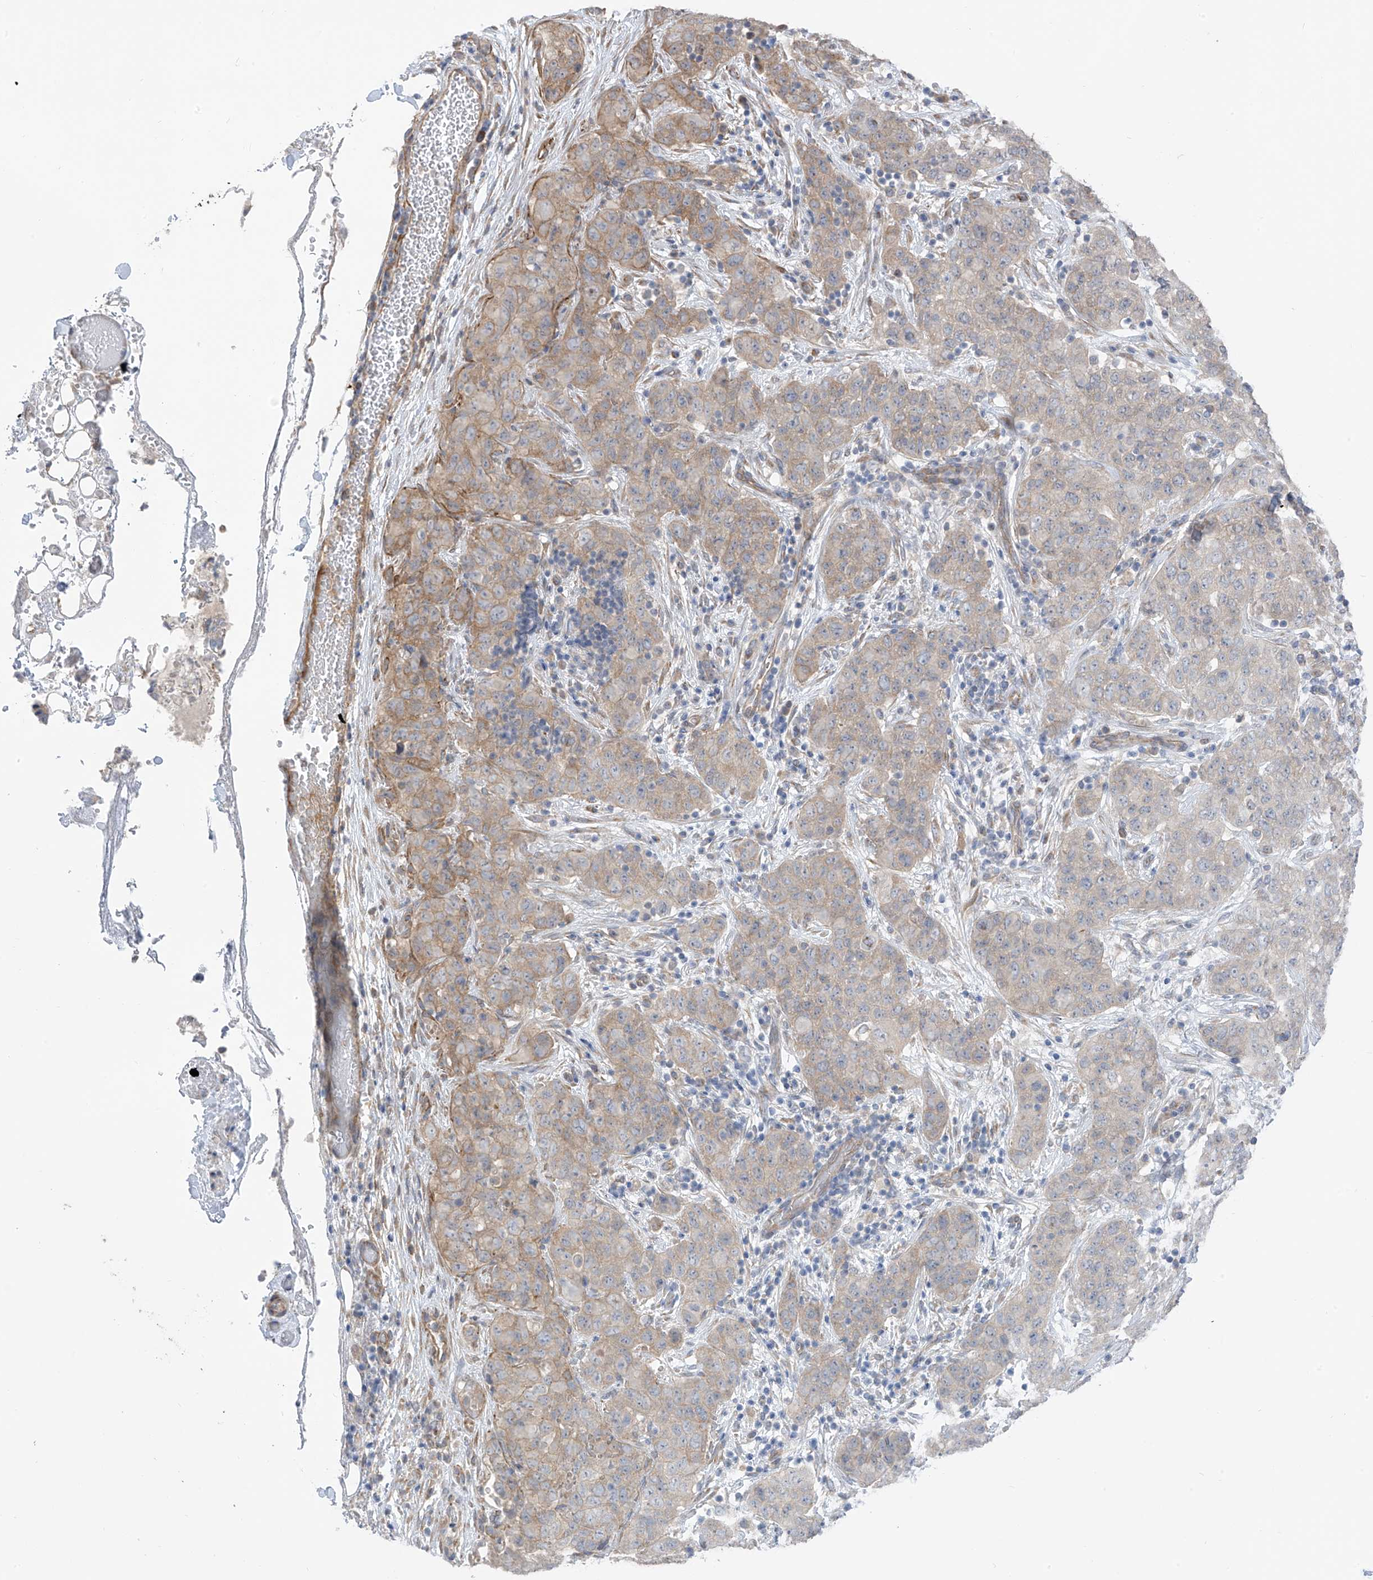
{"staining": {"intensity": "moderate", "quantity": "25%-75%", "location": "cytoplasmic/membranous"}, "tissue": "stomach cancer", "cell_type": "Tumor cells", "image_type": "cancer", "snomed": [{"axis": "morphology", "description": "Normal tissue, NOS"}, {"axis": "morphology", "description": "Adenocarcinoma, NOS"}, {"axis": "topography", "description": "Lymph node"}, {"axis": "topography", "description": "Stomach"}], "caption": "Stomach cancer tissue shows moderate cytoplasmic/membranous staining in about 25%-75% of tumor cells", "gene": "NALCN", "patient": {"sex": "male", "age": 48}}